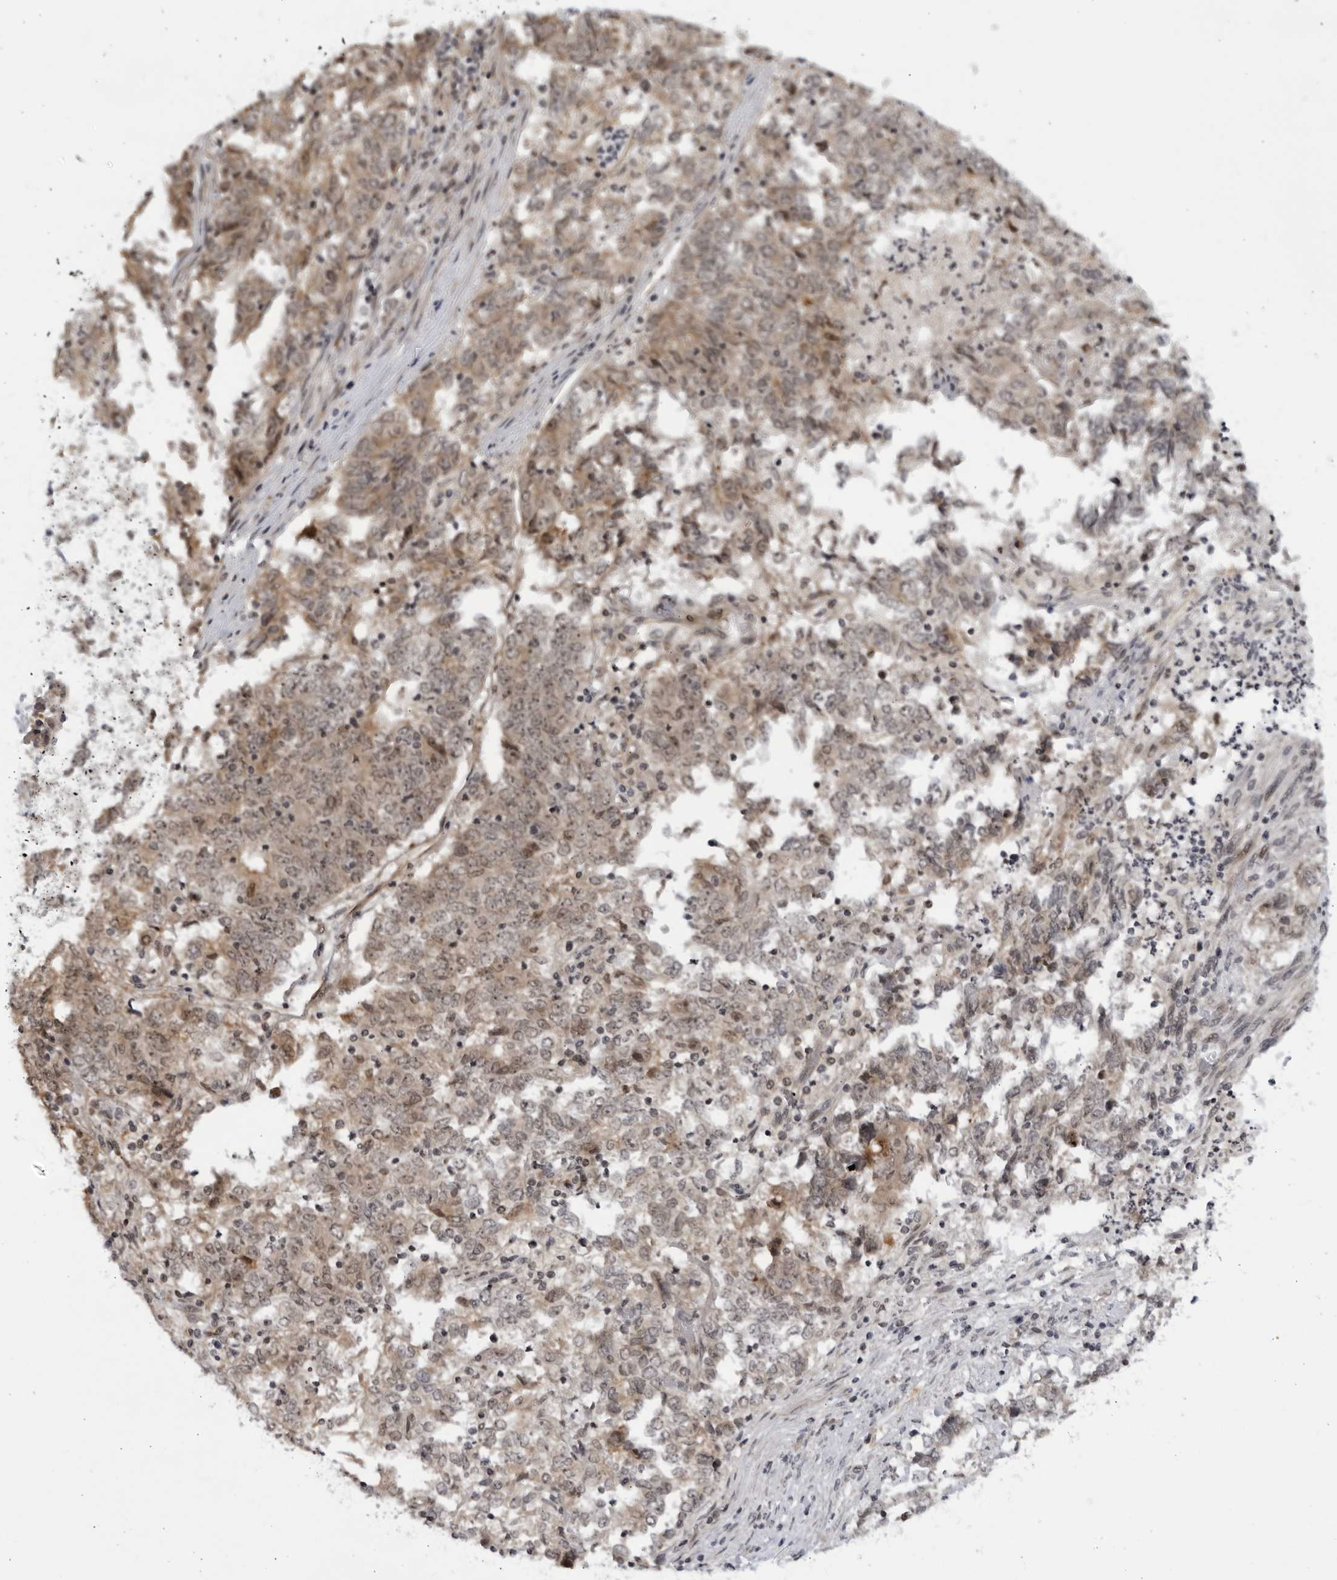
{"staining": {"intensity": "weak", "quantity": "25%-75%", "location": "cytoplasmic/membranous,nuclear"}, "tissue": "endometrial cancer", "cell_type": "Tumor cells", "image_type": "cancer", "snomed": [{"axis": "morphology", "description": "Adenocarcinoma, NOS"}, {"axis": "topography", "description": "Endometrium"}], "caption": "Protein expression analysis of endometrial cancer (adenocarcinoma) shows weak cytoplasmic/membranous and nuclear staining in about 25%-75% of tumor cells.", "gene": "ITGB3BP", "patient": {"sex": "female", "age": 80}}